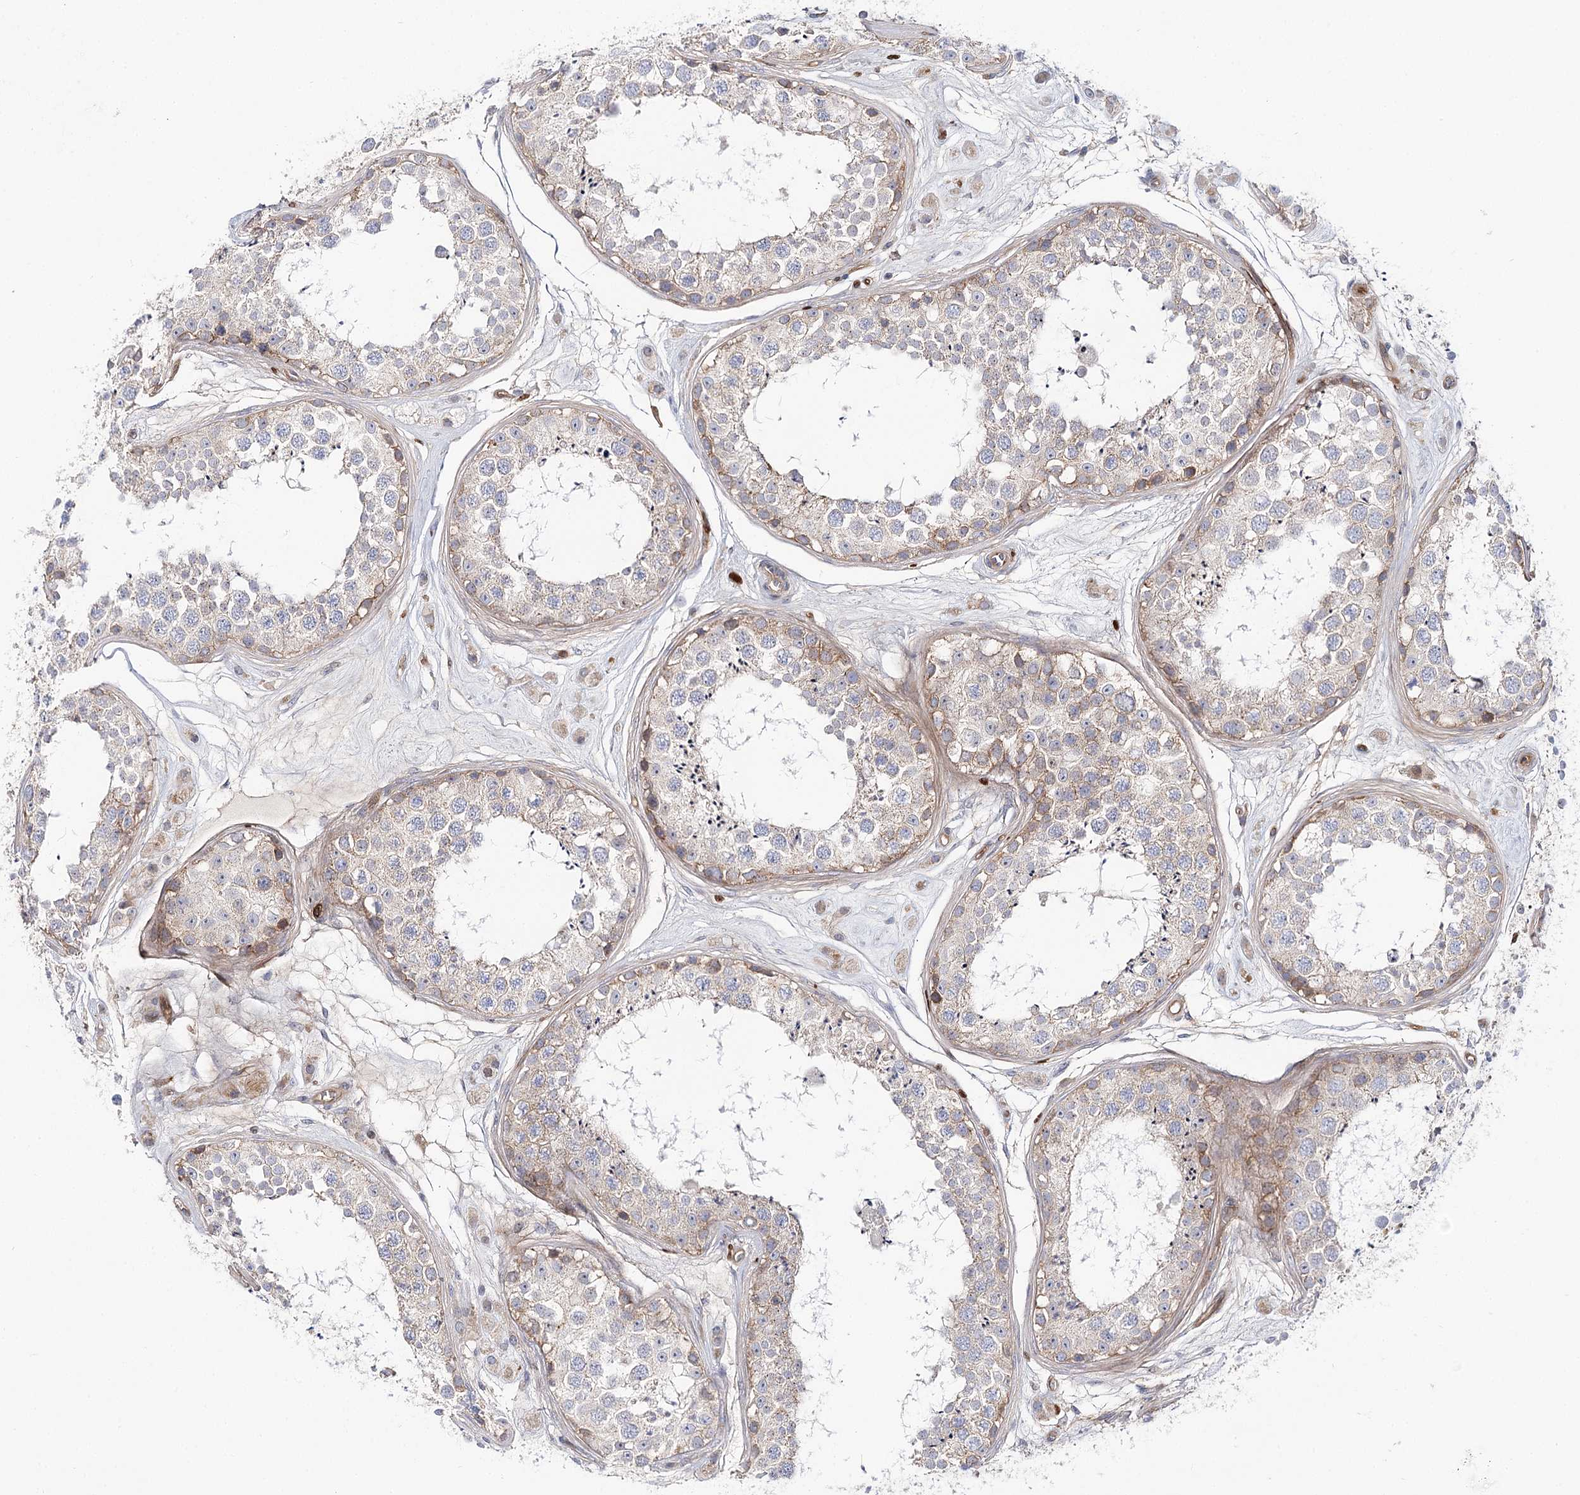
{"staining": {"intensity": "moderate", "quantity": "<25%", "location": "cytoplasmic/membranous"}, "tissue": "testis", "cell_type": "Cells in seminiferous ducts", "image_type": "normal", "snomed": [{"axis": "morphology", "description": "Normal tissue, NOS"}, {"axis": "topography", "description": "Testis"}], "caption": "Brown immunohistochemical staining in unremarkable human testis displays moderate cytoplasmic/membranous expression in approximately <25% of cells in seminiferous ducts. (DAB (3,3'-diaminobenzidine) IHC, brown staining for protein, blue staining for nuclei).", "gene": "C11orf52", "patient": {"sex": "male", "age": 25}}